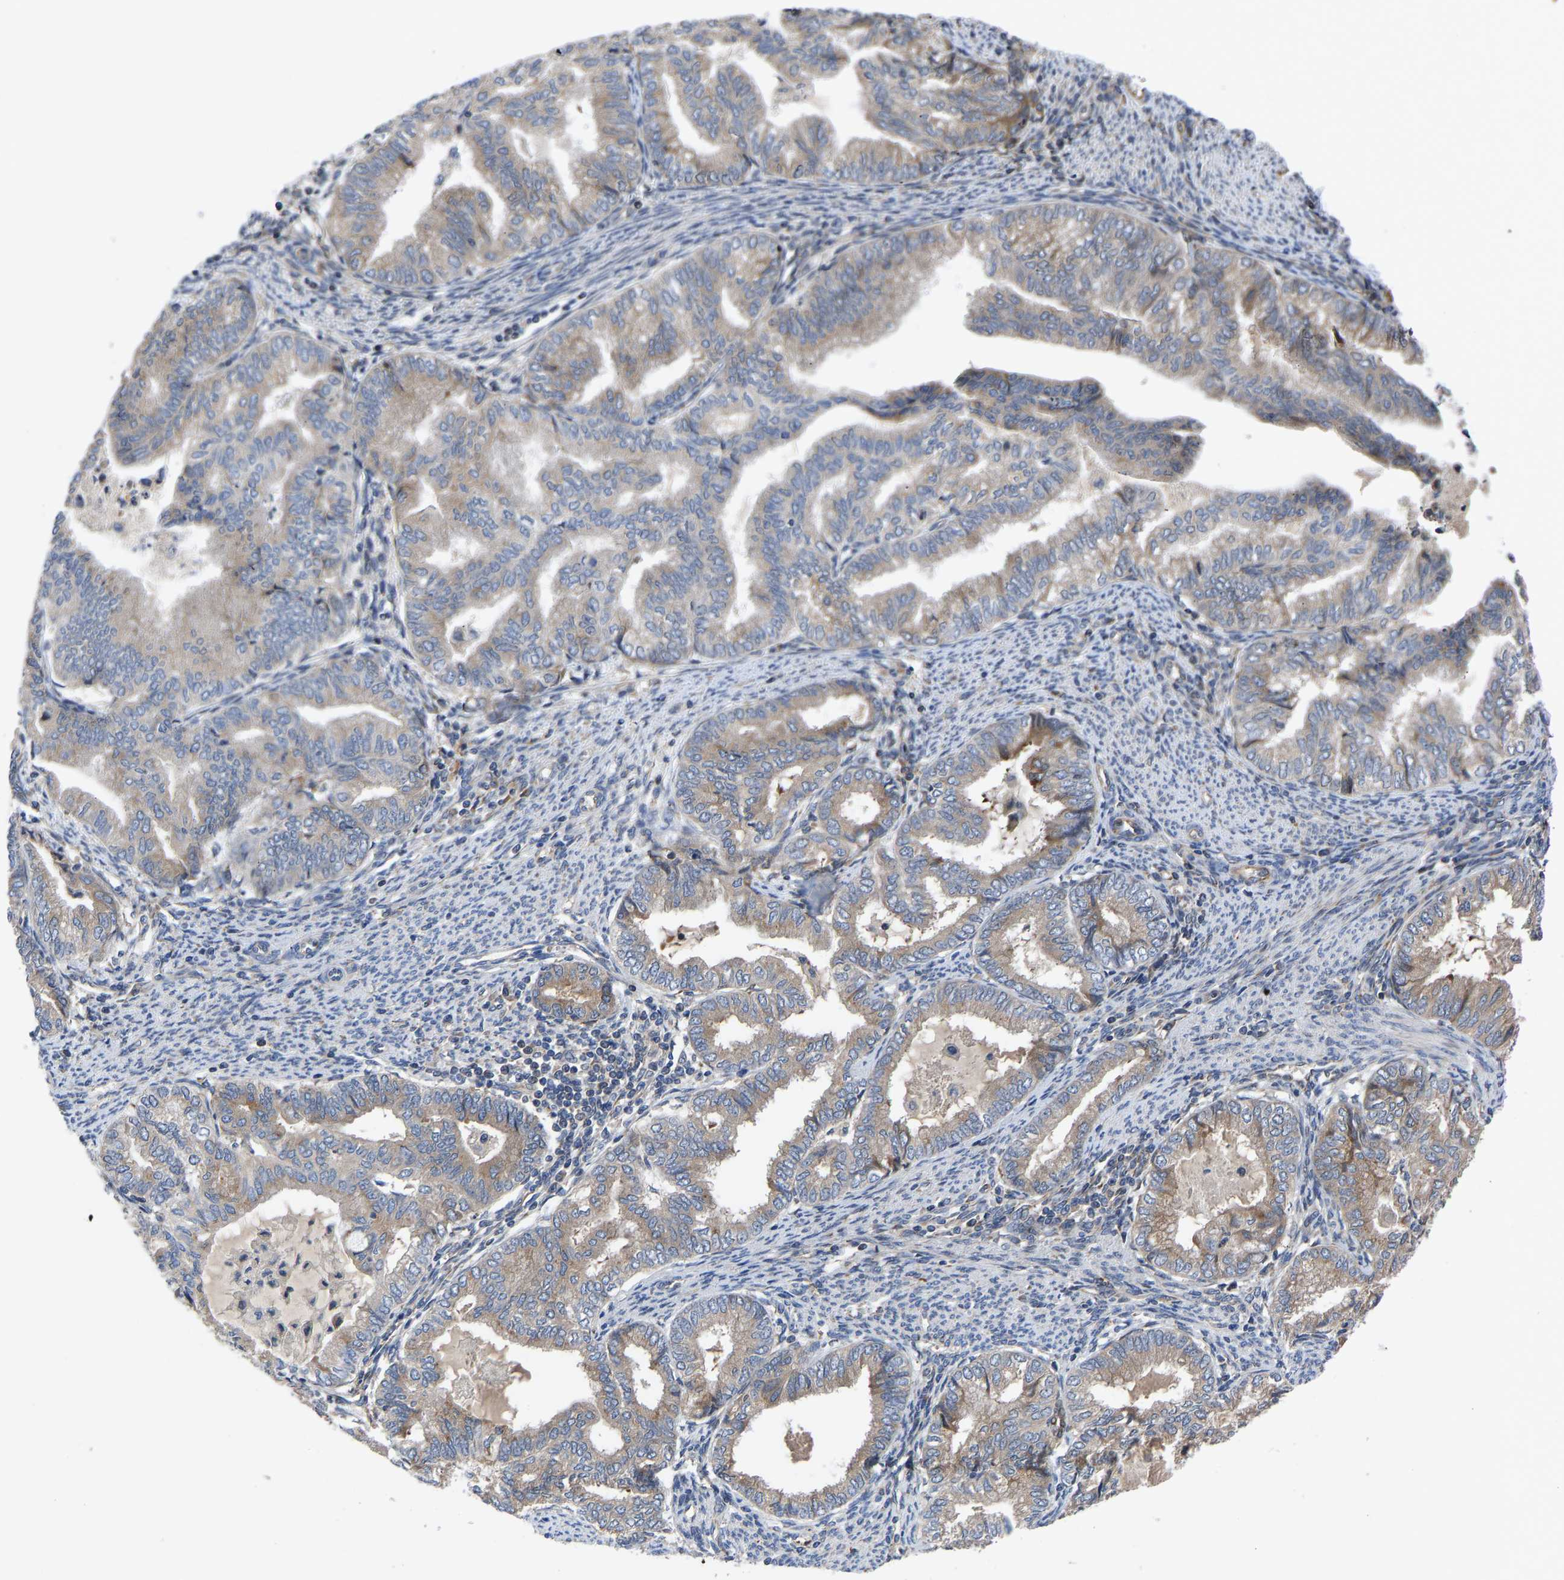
{"staining": {"intensity": "weak", "quantity": ">75%", "location": "cytoplasmic/membranous"}, "tissue": "endometrial cancer", "cell_type": "Tumor cells", "image_type": "cancer", "snomed": [{"axis": "morphology", "description": "Adenocarcinoma, NOS"}, {"axis": "topography", "description": "Endometrium"}], "caption": "Immunohistochemistry (IHC) of human adenocarcinoma (endometrial) displays low levels of weak cytoplasmic/membranous positivity in about >75% of tumor cells.", "gene": "FRRS1", "patient": {"sex": "female", "age": 79}}